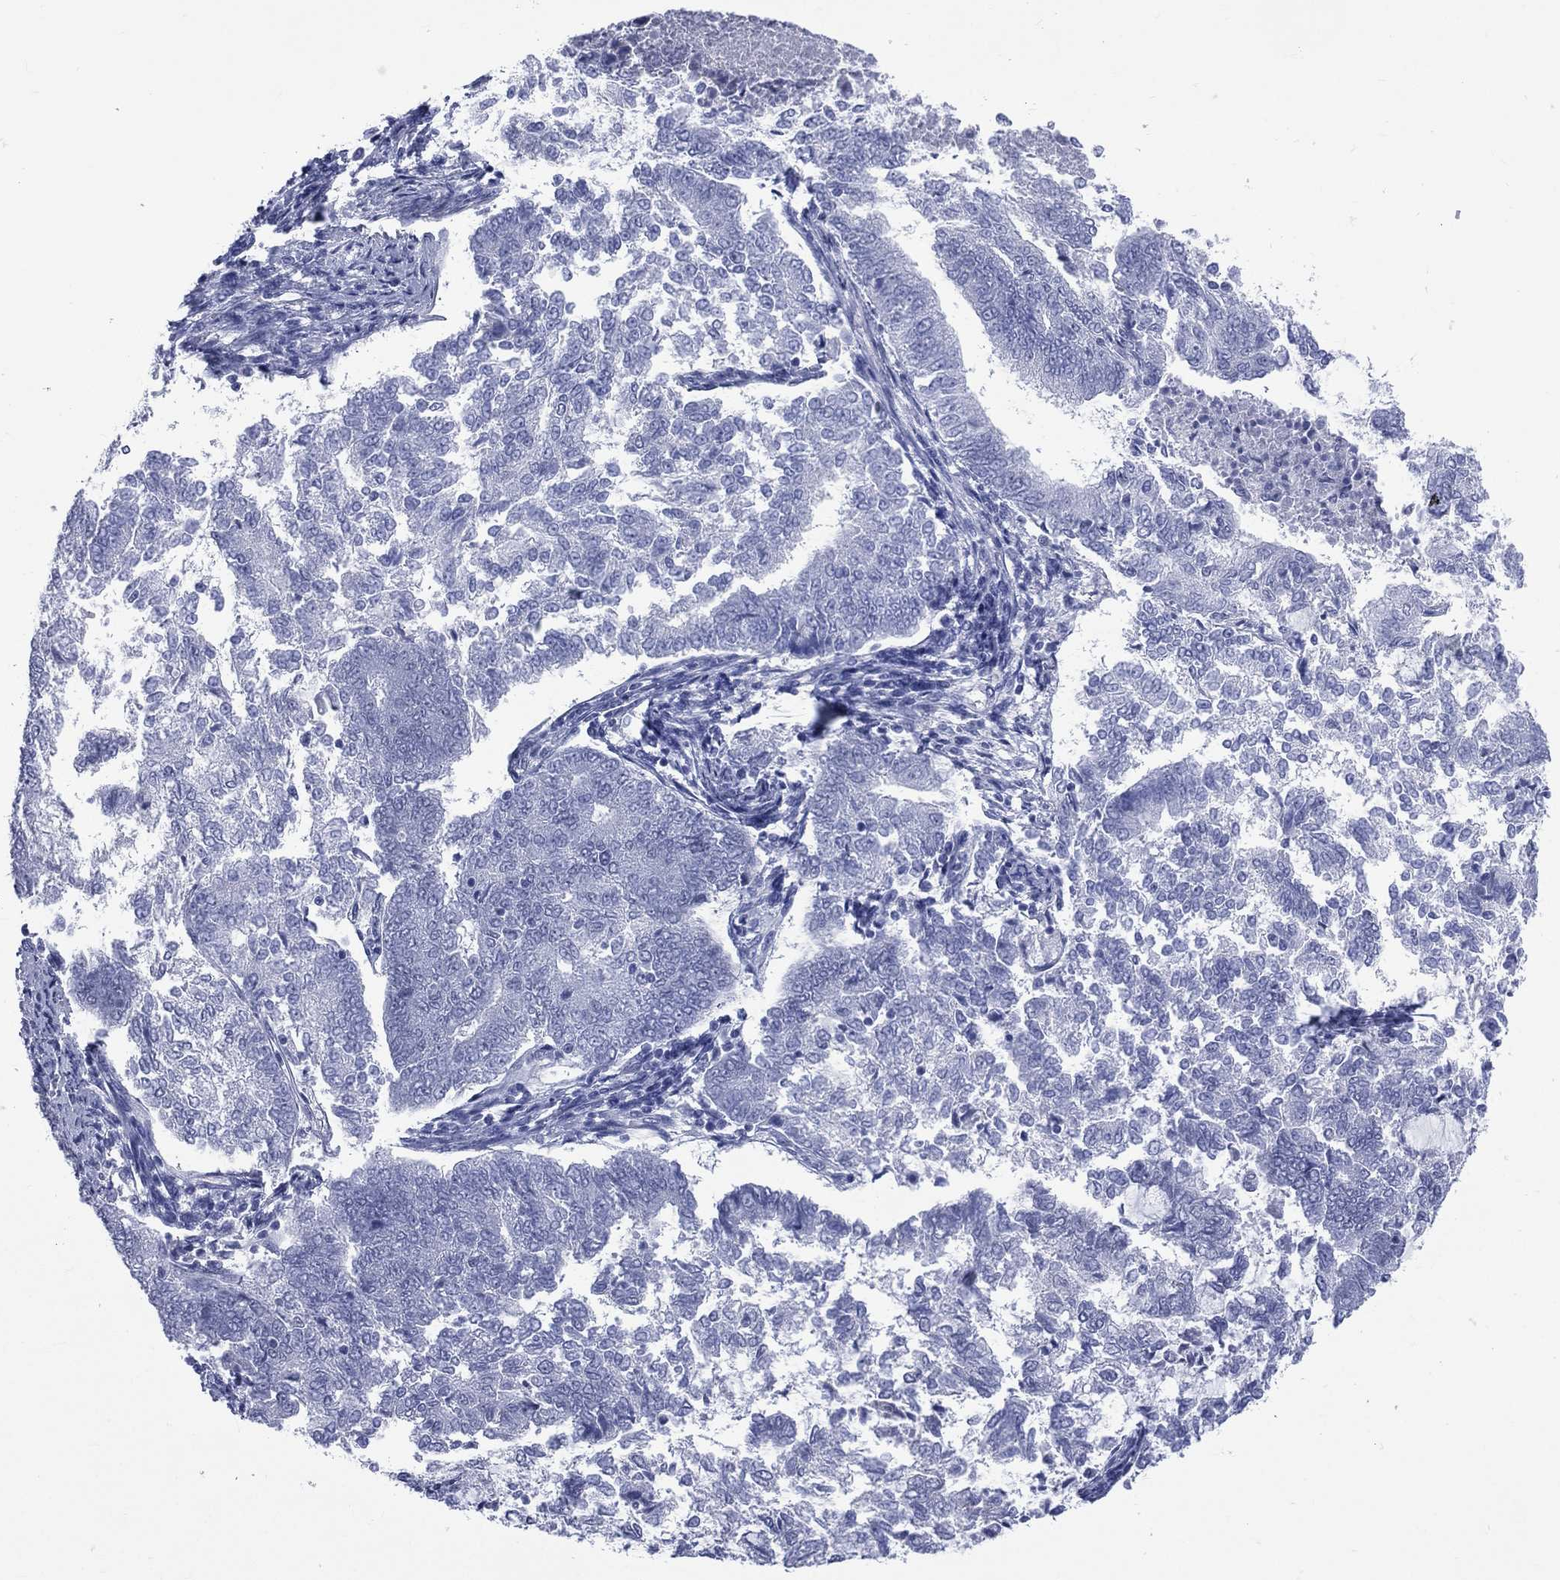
{"staining": {"intensity": "negative", "quantity": "none", "location": "none"}, "tissue": "endometrial cancer", "cell_type": "Tumor cells", "image_type": "cancer", "snomed": [{"axis": "morphology", "description": "Adenocarcinoma, NOS"}, {"axis": "topography", "description": "Endometrium"}], "caption": "There is no significant staining in tumor cells of endometrial adenocarcinoma. (IHC, brightfield microscopy, high magnification).", "gene": "MLLT10", "patient": {"sex": "female", "age": 65}}